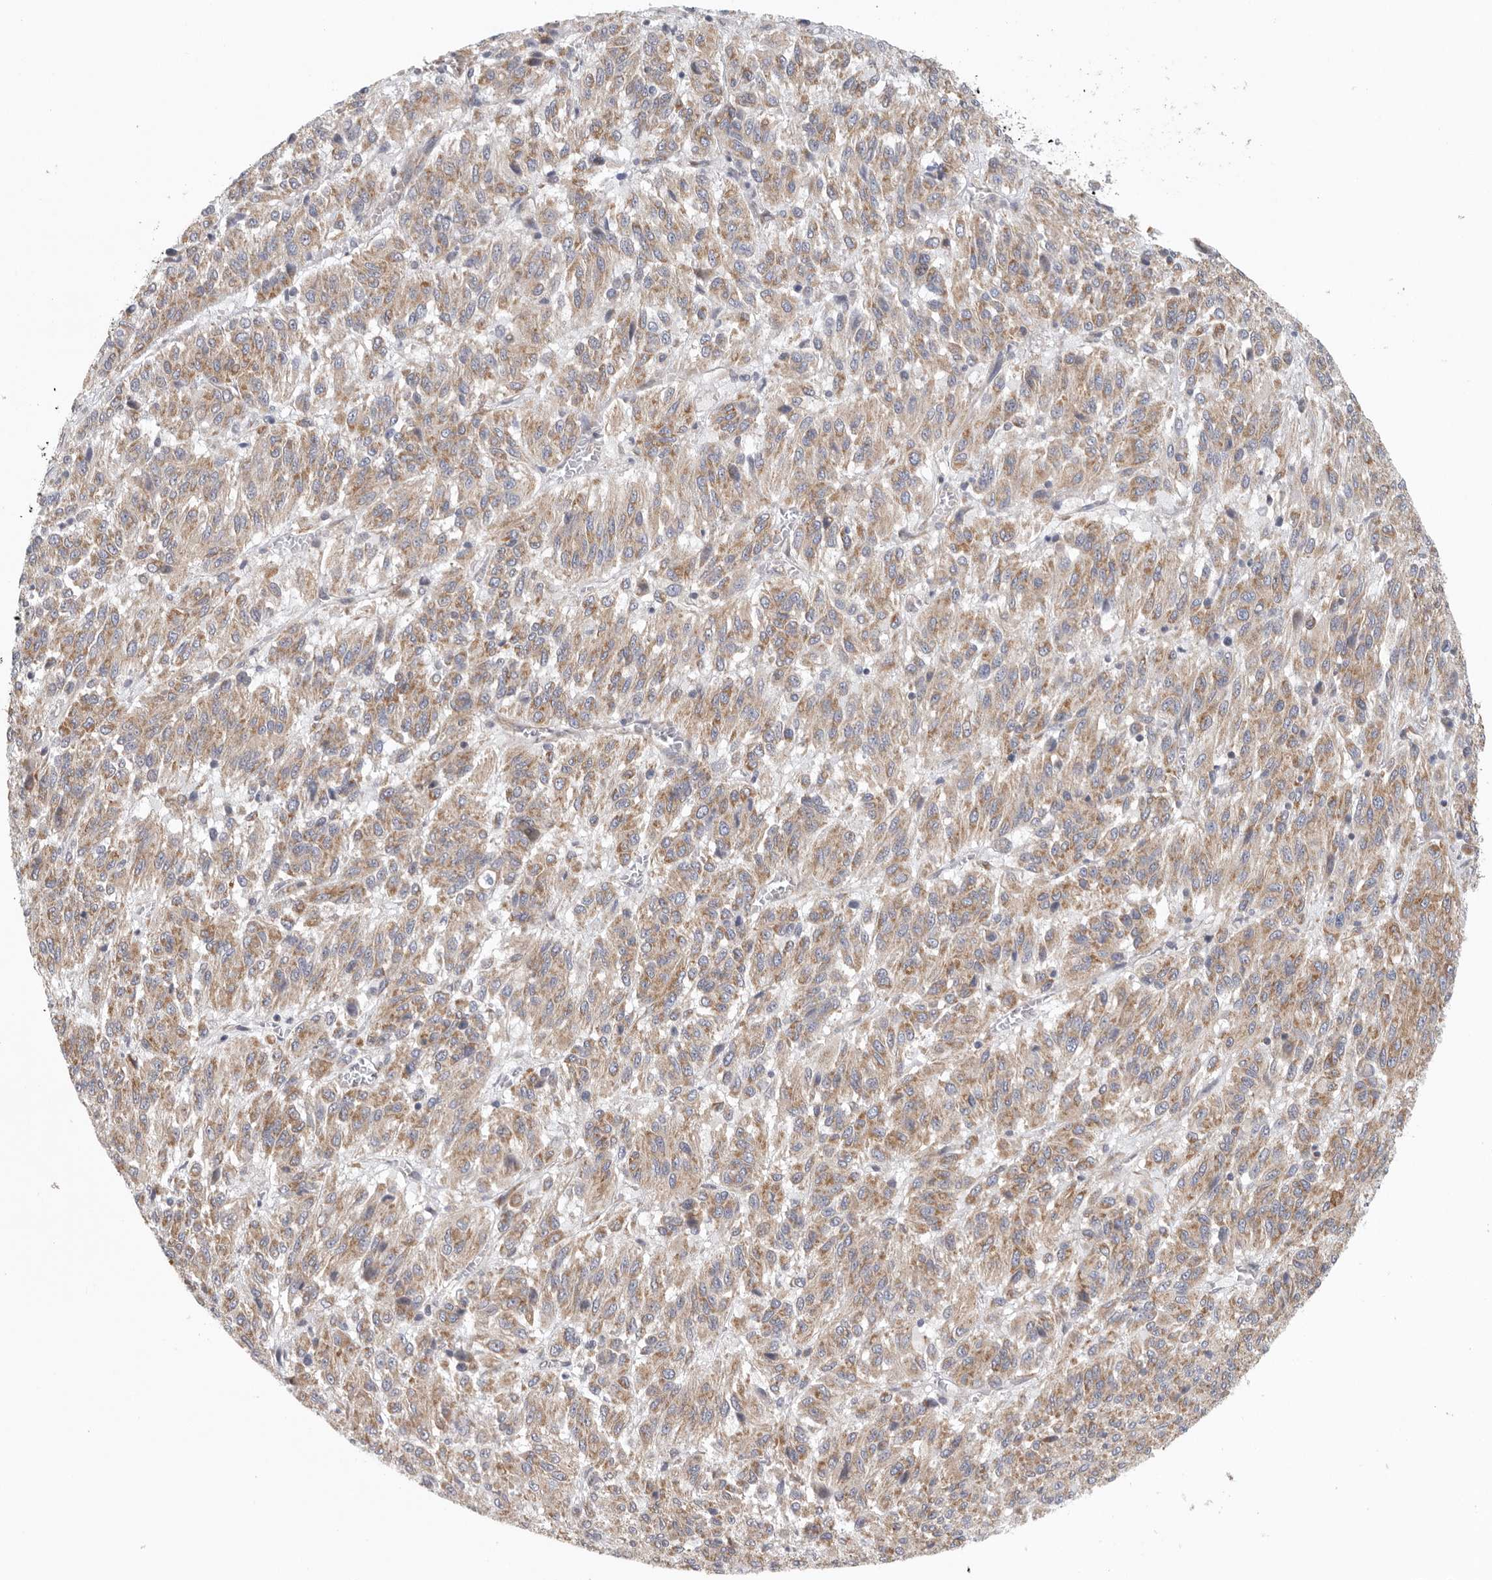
{"staining": {"intensity": "weak", "quantity": ">75%", "location": "cytoplasmic/membranous"}, "tissue": "melanoma", "cell_type": "Tumor cells", "image_type": "cancer", "snomed": [{"axis": "morphology", "description": "Malignant melanoma, Metastatic site"}, {"axis": "topography", "description": "Lung"}], "caption": "A photomicrograph of melanoma stained for a protein shows weak cytoplasmic/membranous brown staining in tumor cells. (brown staining indicates protein expression, while blue staining denotes nuclei).", "gene": "FKBP8", "patient": {"sex": "male", "age": 64}}